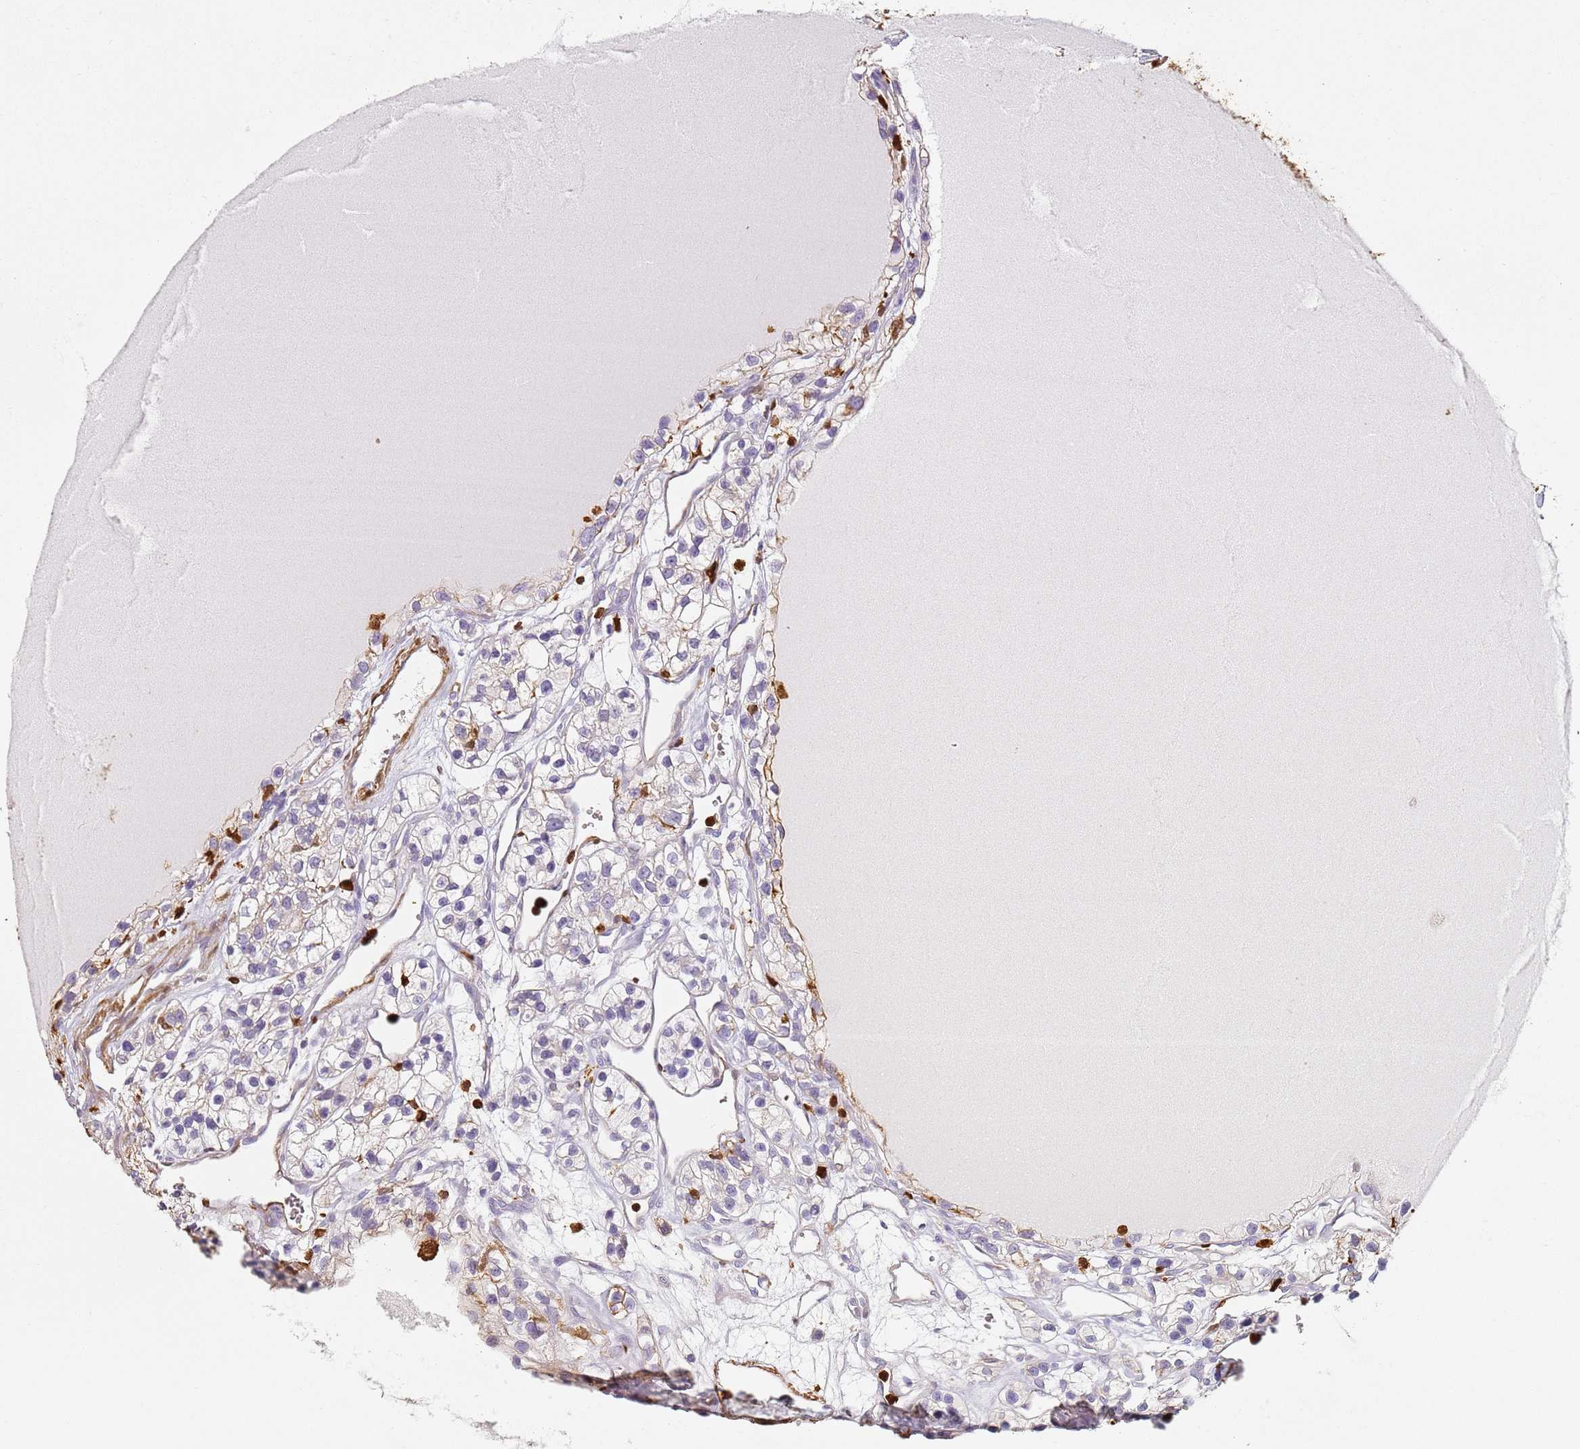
{"staining": {"intensity": "negative", "quantity": "none", "location": "none"}, "tissue": "renal cancer", "cell_type": "Tumor cells", "image_type": "cancer", "snomed": [{"axis": "morphology", "description": "Adenocarcinoma, NOS"}, {"axis": "topography", "description": "Kidney"}], "caption": "The immunohistochemistry (IHC) histopathology image has no significant positivity in tumor cells of renal cancer (adenocarcinoma) tissue. (Stains: DAB (3,3'-diaminobenzidine) immunohistochemistry (IHC) with hematoxylin counter stain, Microscopy: brightfield microscopy at high magnification).", "gene": "S100A4", "patient": {"sex": "female", "age": 57}}